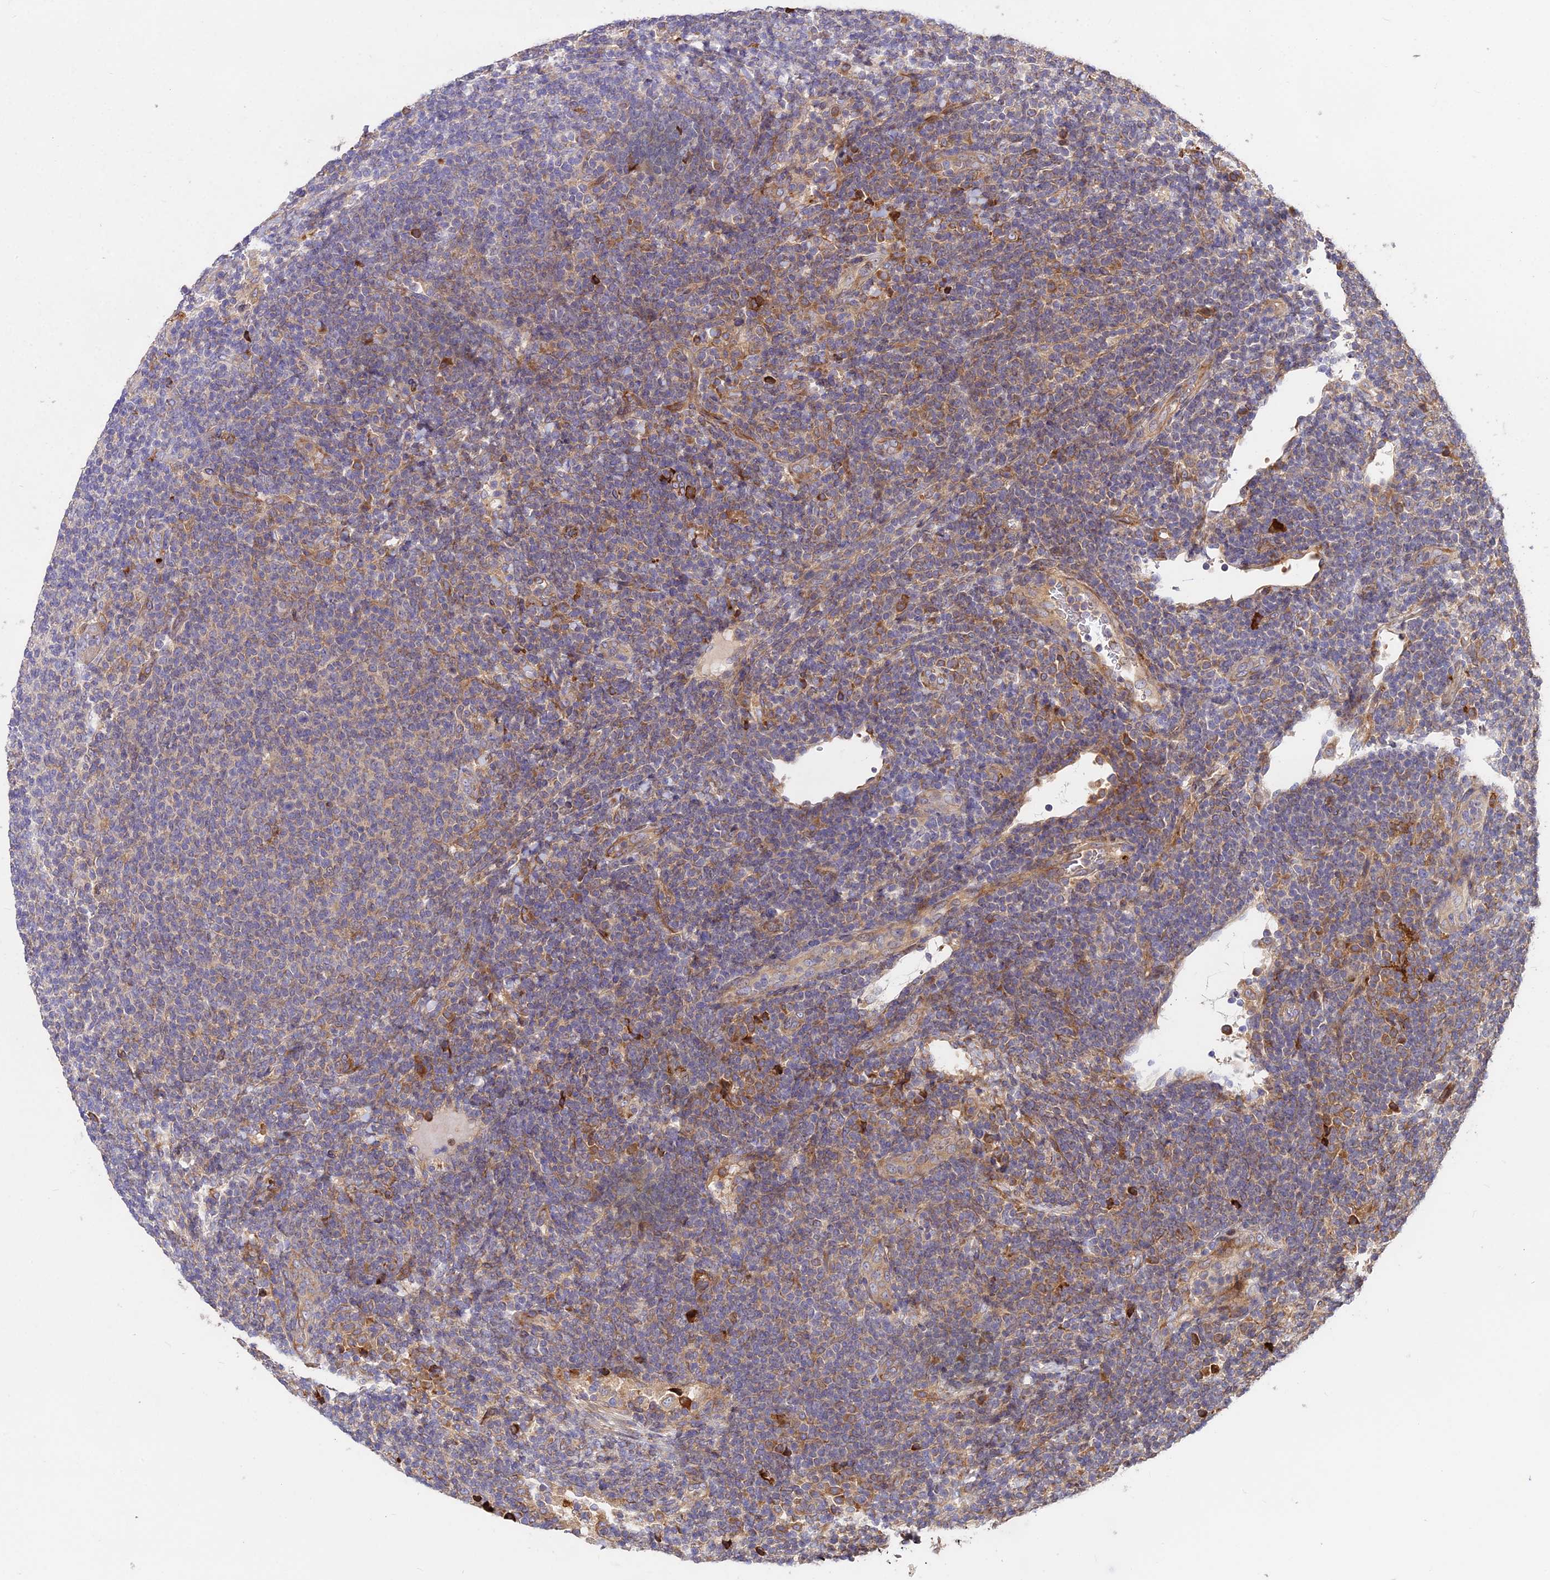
{"staining": {"intensity": "weak", "quantity": "<25%", "location": "cytoplasmic/membranous"}, "tissue": "lymphoma", "cell_type": "Tumor cells", "image_type": "cancer", "snomed": [{"axis": "morphology", "description": "Malignant lymphoma, non-Hodgkin's type, Low grade"}, {"axis": "topography", "description": "Lymph node"}], "caption": "High power microscopy histopathology image of an IHC micrograph of lymphoma, revealing no significant staining in tumor cells.", "gene": "ROCK1", "patient": {"sex": "male", "age": 66}}